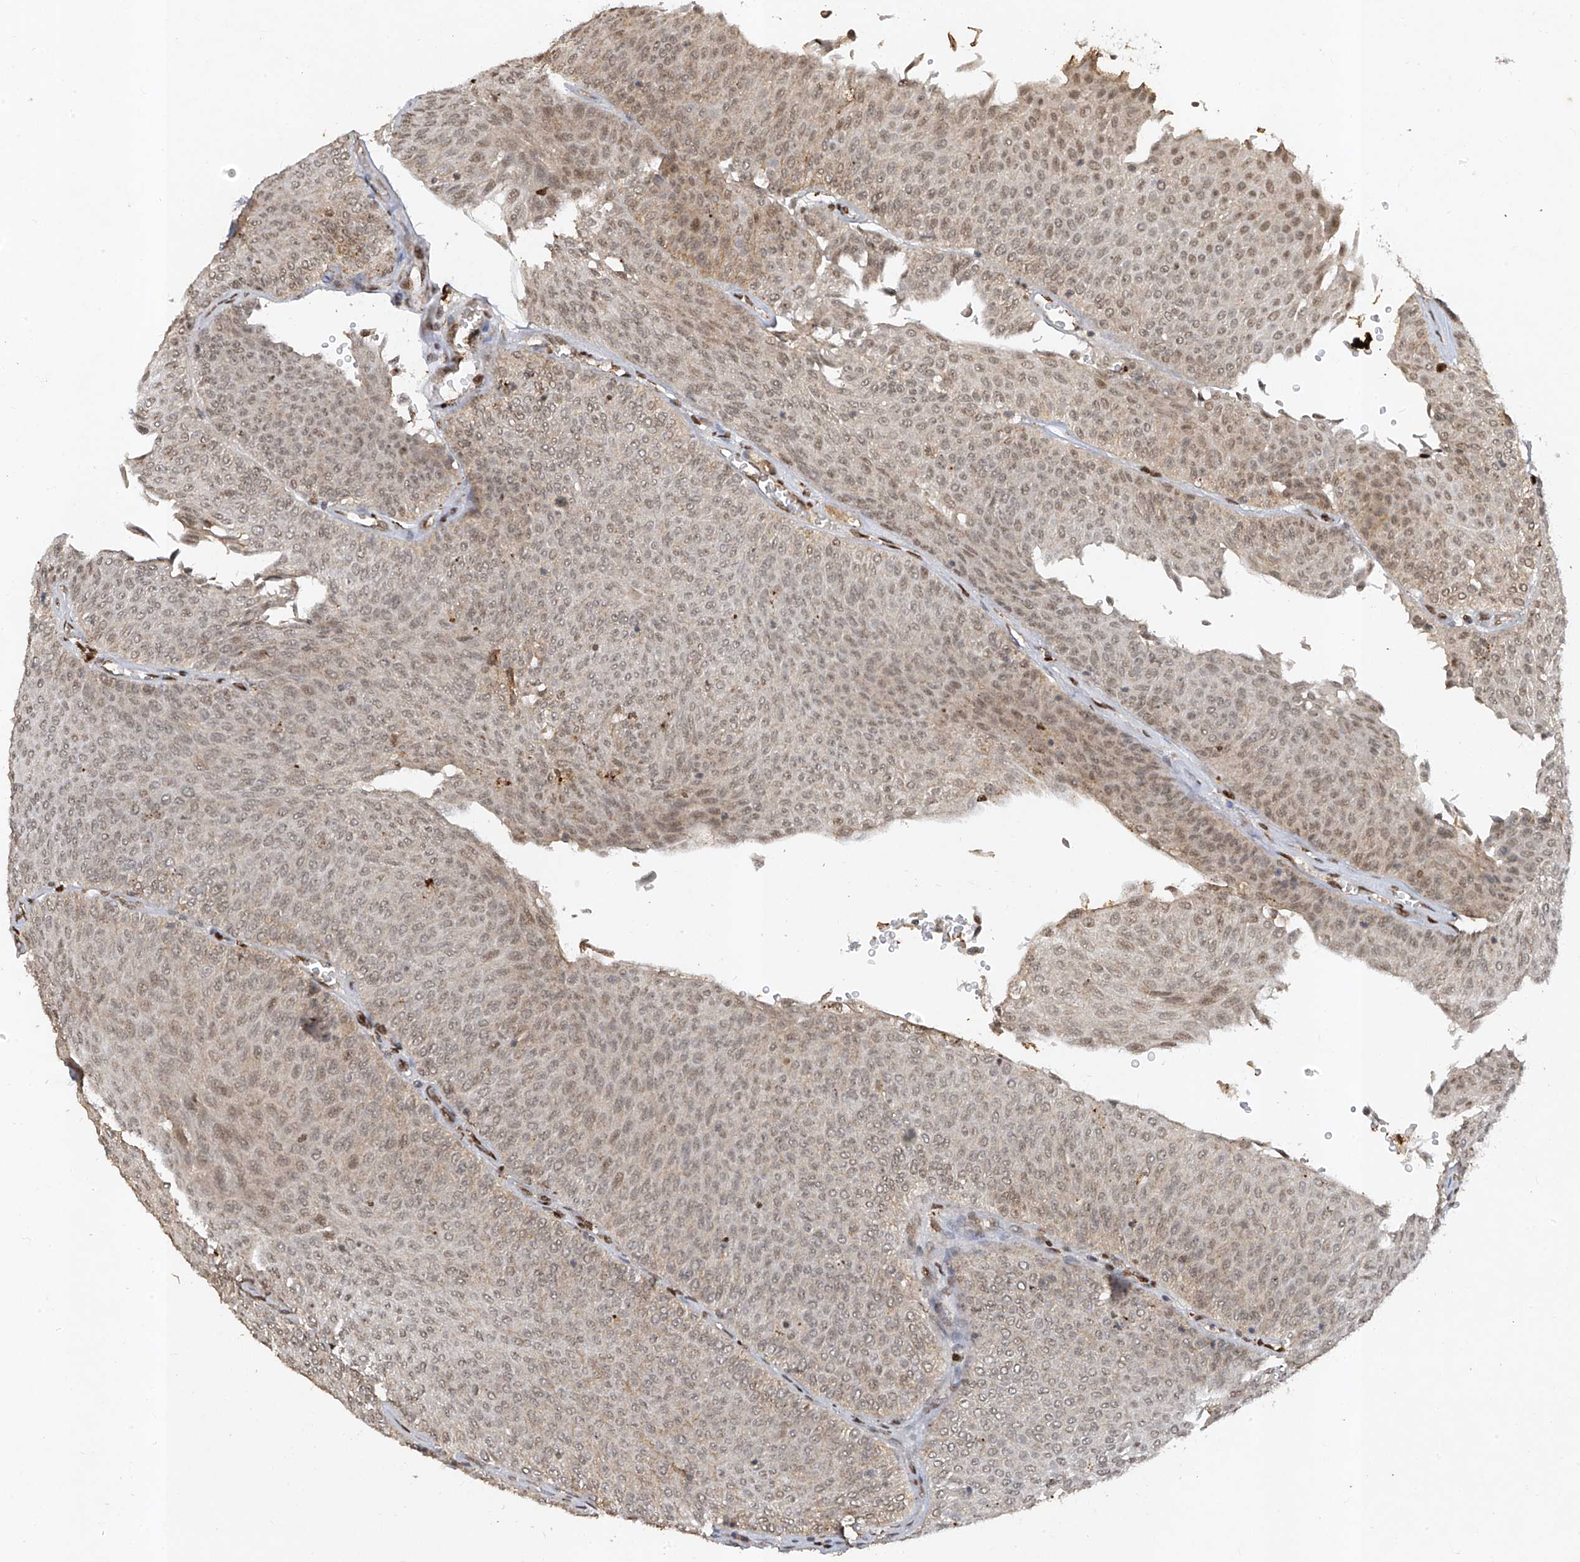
{"staining": {"intensity": "moderate", "quantity": ">75%", "location": "nuclear"}, "tissue": "urothelial cancer", "cell_type": "Tumor cells", "image_type": "cancer", "snomed": [{"axis": "morphology", "description": "Urothelial carcinoma, Low grade"}, {"axis": "topography", "description": "Urinary bladder"}], "caption": "Immunohistochemical staining of human low-grade urothelial carcinoma shows medium levels of moderate nuclear protein staining in approximately >75% of tumor cells.", "gene": "ATRIP", "patient": {"sex": "male", "age": 78}}